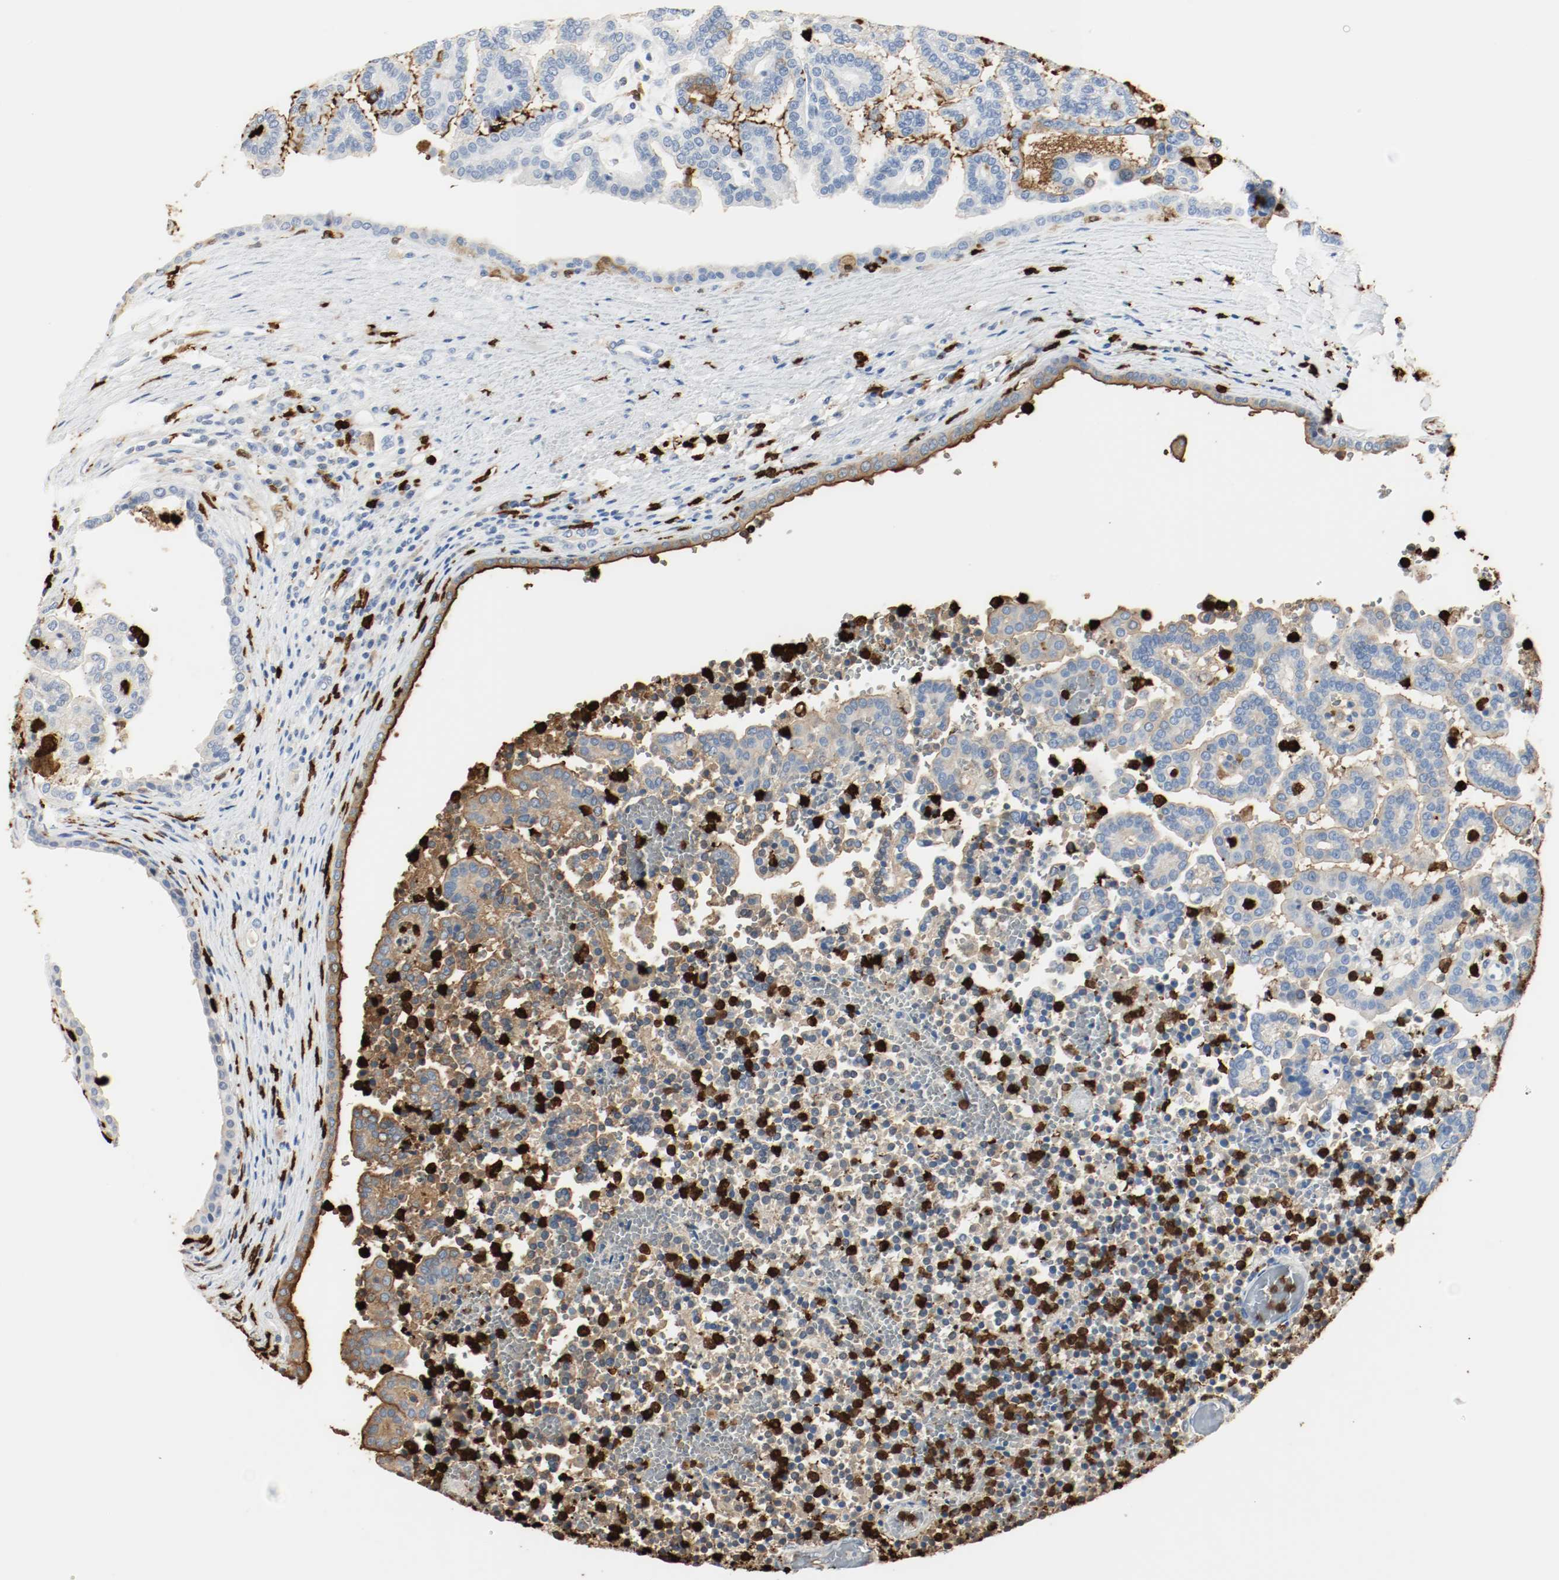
{"staining": {"intensity": "negative", "quantity": "none", "location": "none"}, "tissue": "renal cancer", "cell_type": "Tumor cells", "image_type": "cancer", "snomed": [{"axis": "morphology", "description": "Adenocarcinoma, NOS"}, {"axis": "topography", "description": "Kidney"}], "caption": "A high-resolution histopathology image shows immunohistochemistry staining of adenocarcinoma (renal), which shows no significant staining in tumor cells.", "gene": "S100A9", "patient": {"sex": "male", "age": 61}}